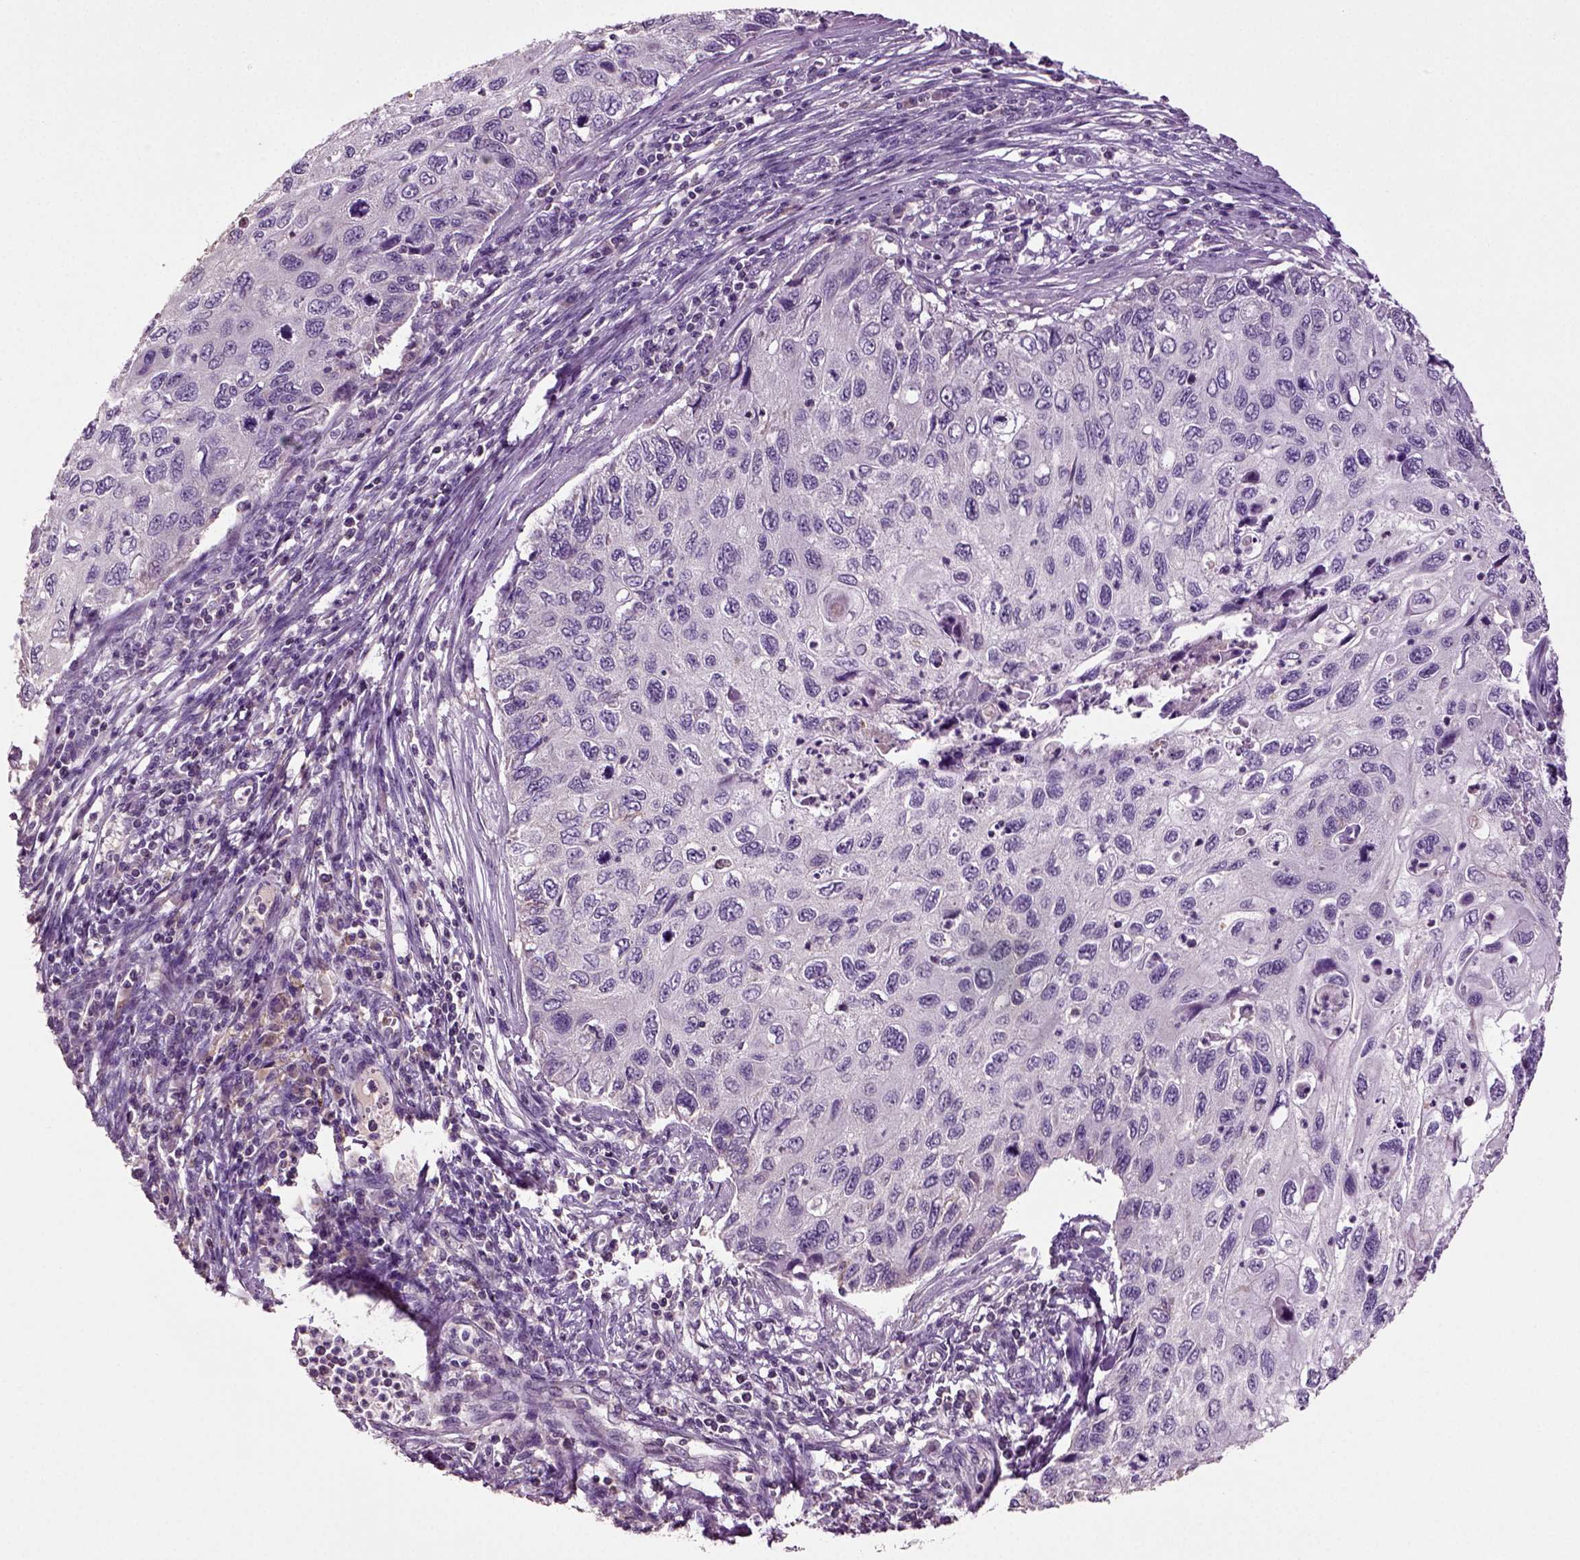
{"staining": {"intensity": "negative", "quantity": "none", "location": "none"}, "tissue": "cervical cancer", "cell_type": "Tumor cells", "image_type": "cancer", "snomed": [{"axis": "morphology", "description": "Squamous cell carcinoma, NOS"}, {"axis": "topography", "description": "Cervix"}], "caption": "DAB immunohistochemical staining of human squamous cell carcinoma (cervical) reveals no significant positivity in tumor cells.", "gene": "DEFB118", "patient": {"sex": "female", "age": 70}}